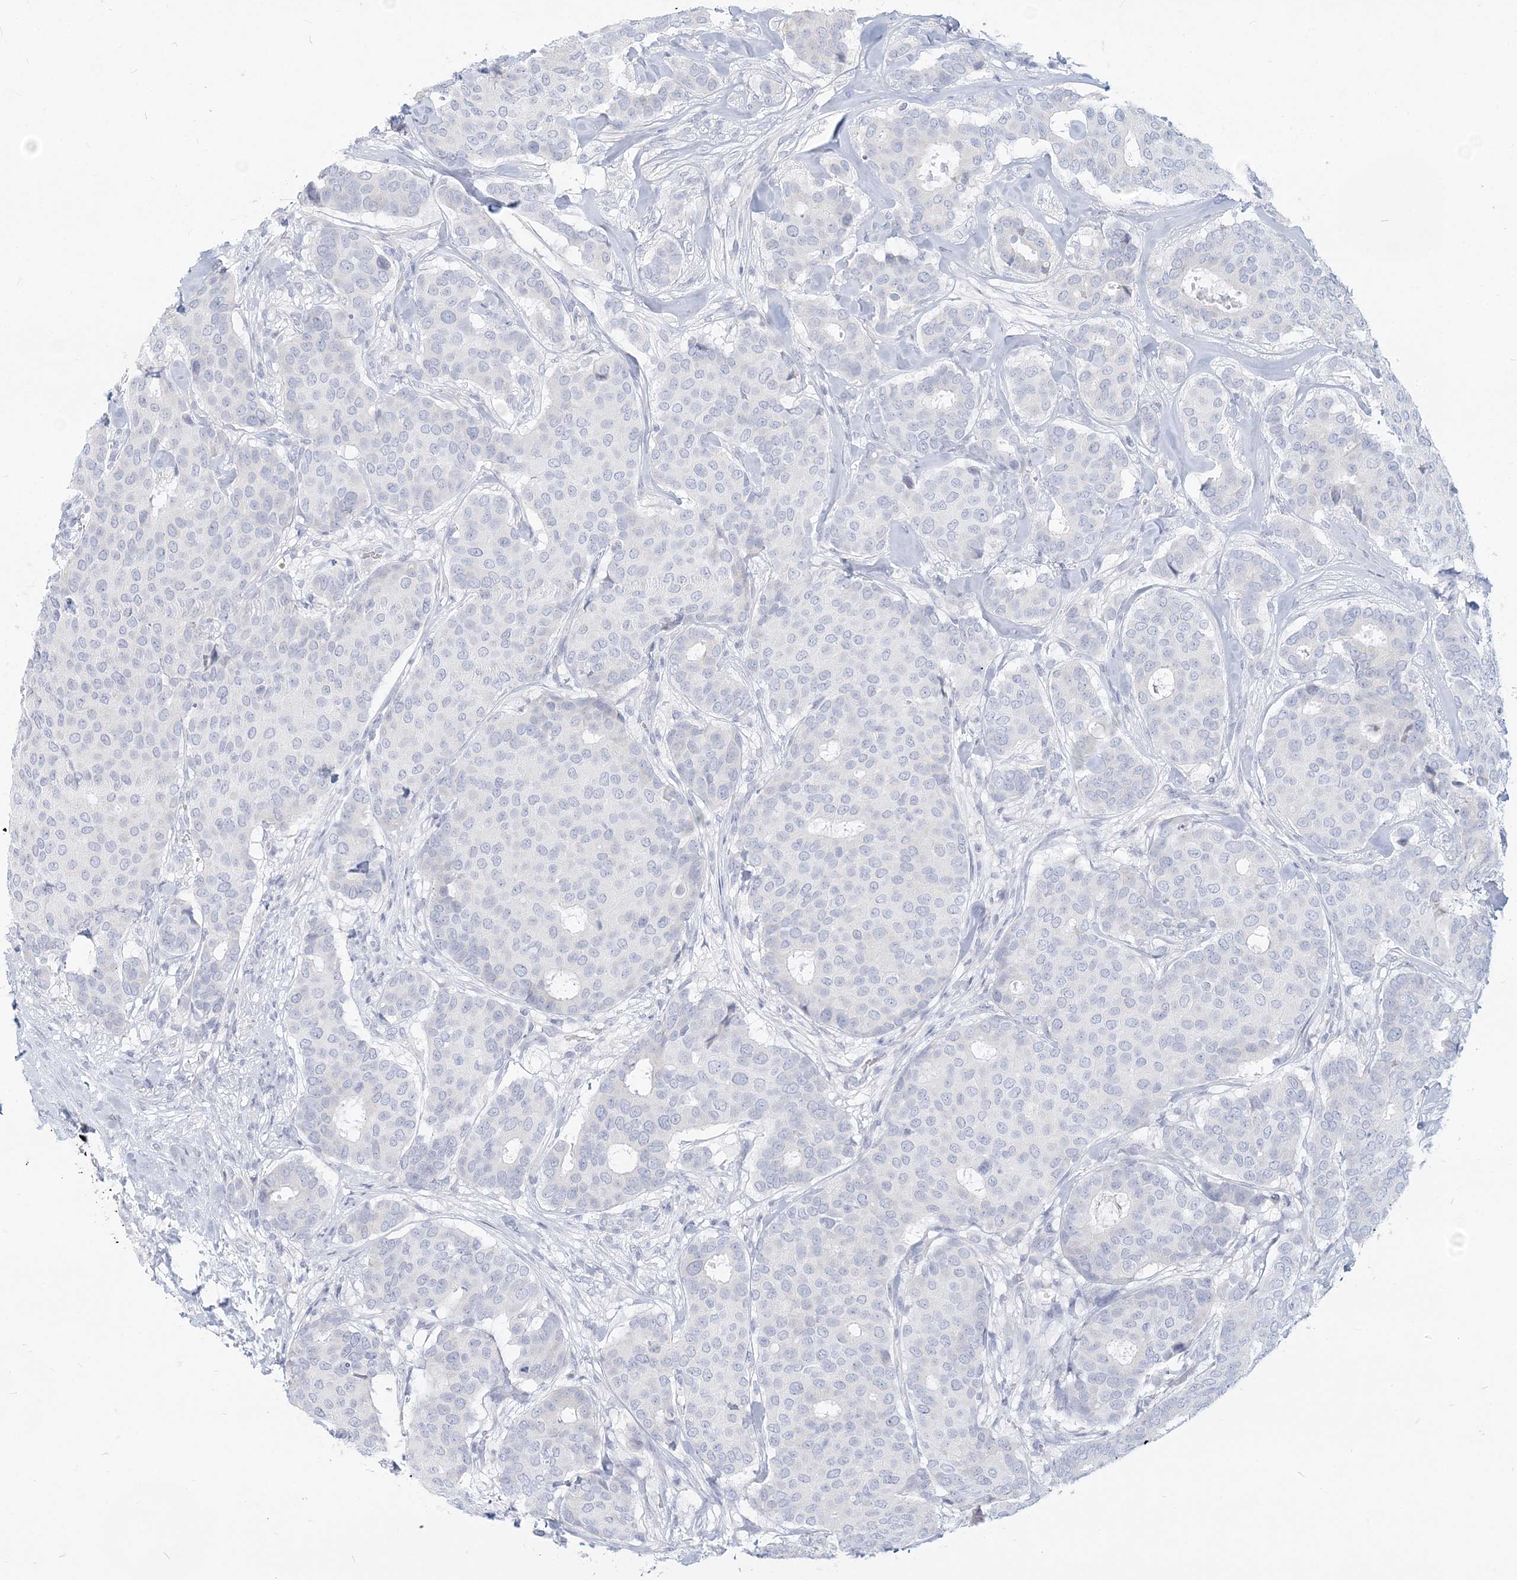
{"staining": {"intensity": "negative", "quantity": "none", "location": "none"}, "tissue": "breast cancer", "cell_type": "Tumor cells", "image_type": "cancer", "snomed": [{"axis": "morphology", "description": "Duct carcinoma"}, {"axis": "topography", "description": "Breast"}], "caption": "Intraductal carcinoma (breast) was stained to show a protein in brown. There is no significant positivity in tumor cells.", "gene": "CSN1S1", "patient": {"sex": "female", "age": 75}}